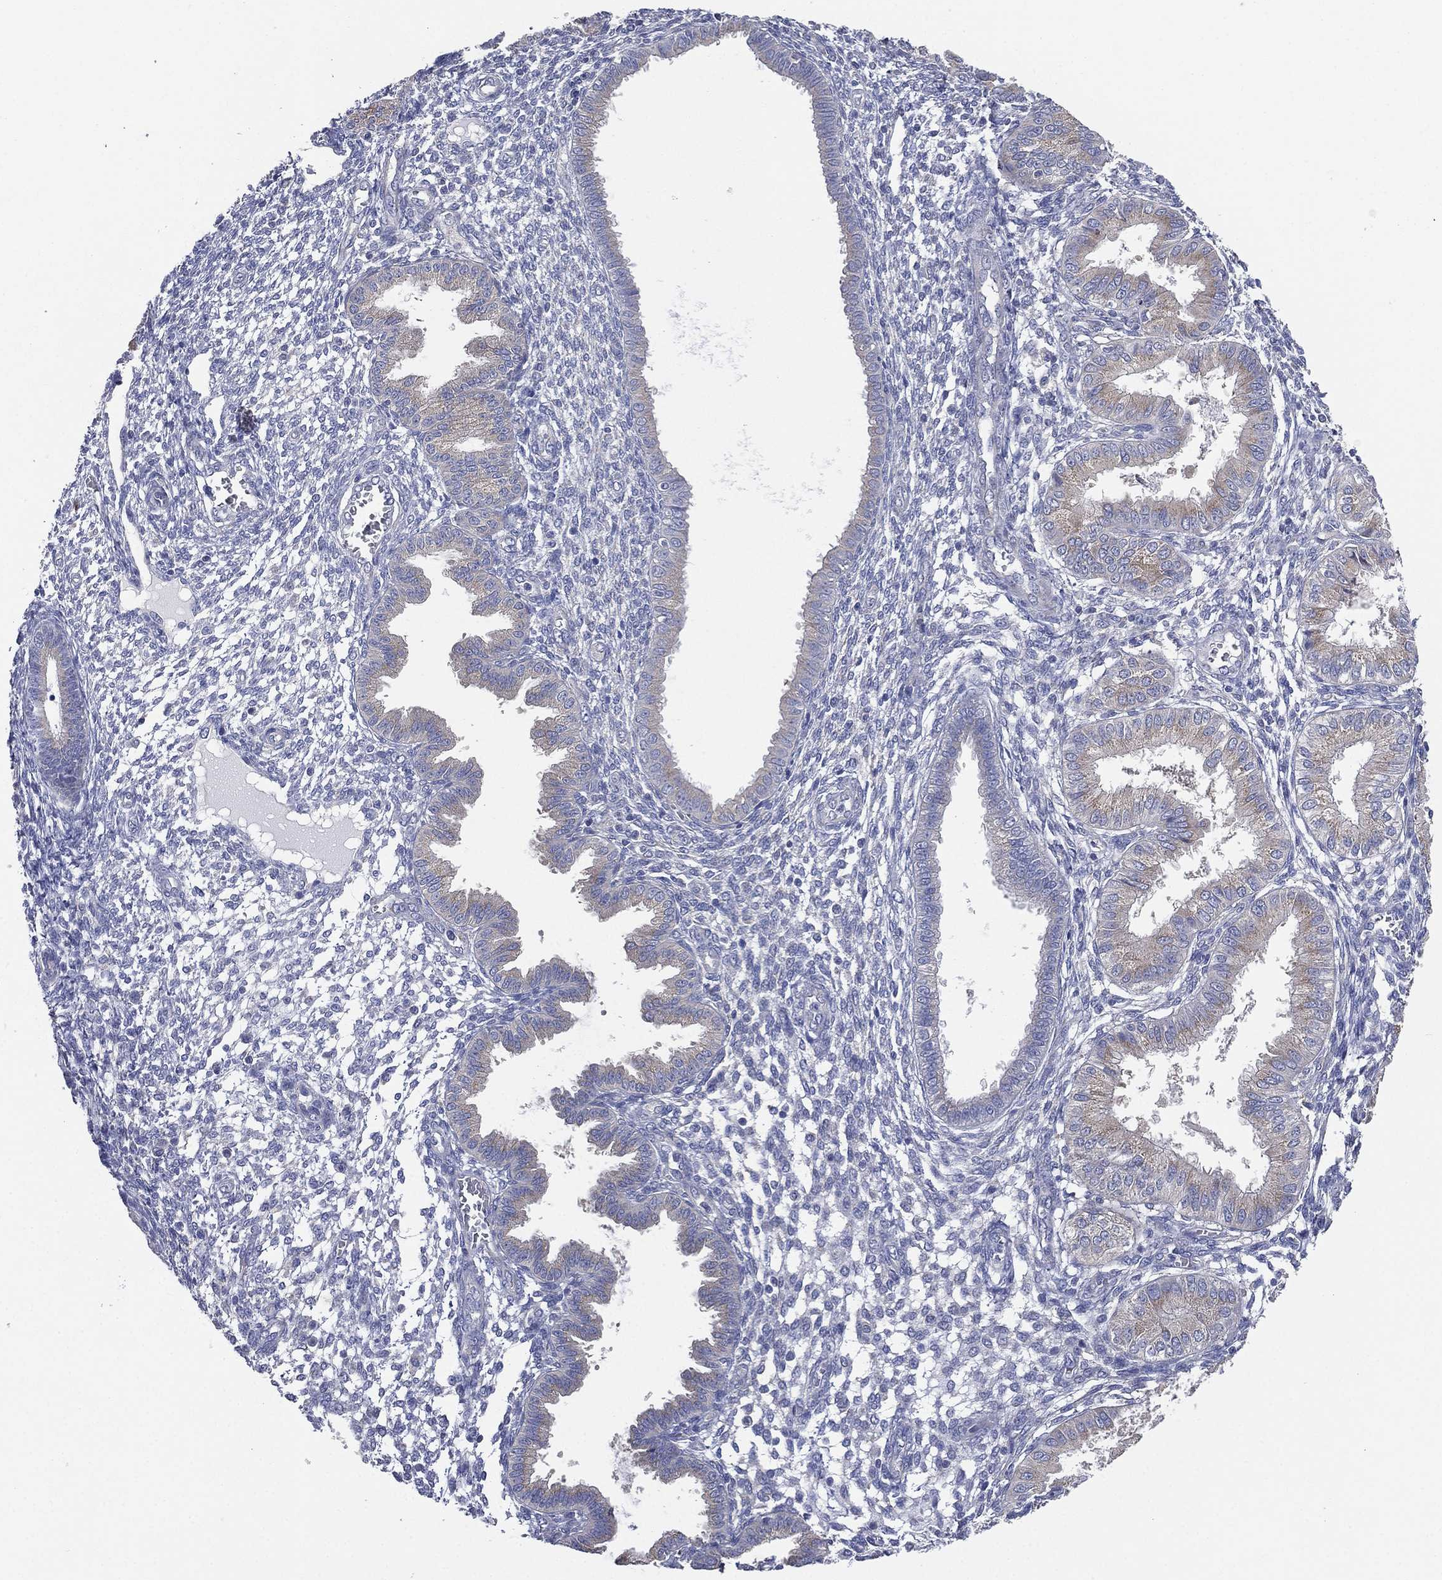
{"staining": {"intensity": "negative", "quantity": "none", "location": "none"}, "tissue": "endometrium", "cell_type": "Cells in endometrial stroma", "image_type": "normal", "snomed": [{"axis": "morphology", "description": "Normal tissue, NOS"}, {"axis": "topography", "description": "Endometrium"}], "caption": "Cells in endometrial stroma show no significant protein positivity in normal endometrium. The staining is performed using DAB brown chromogen with nuclei counter-stained in using hematoxylin.", "gene": "ATP8A2", "patient": {"sex": "female", "age": 43}}